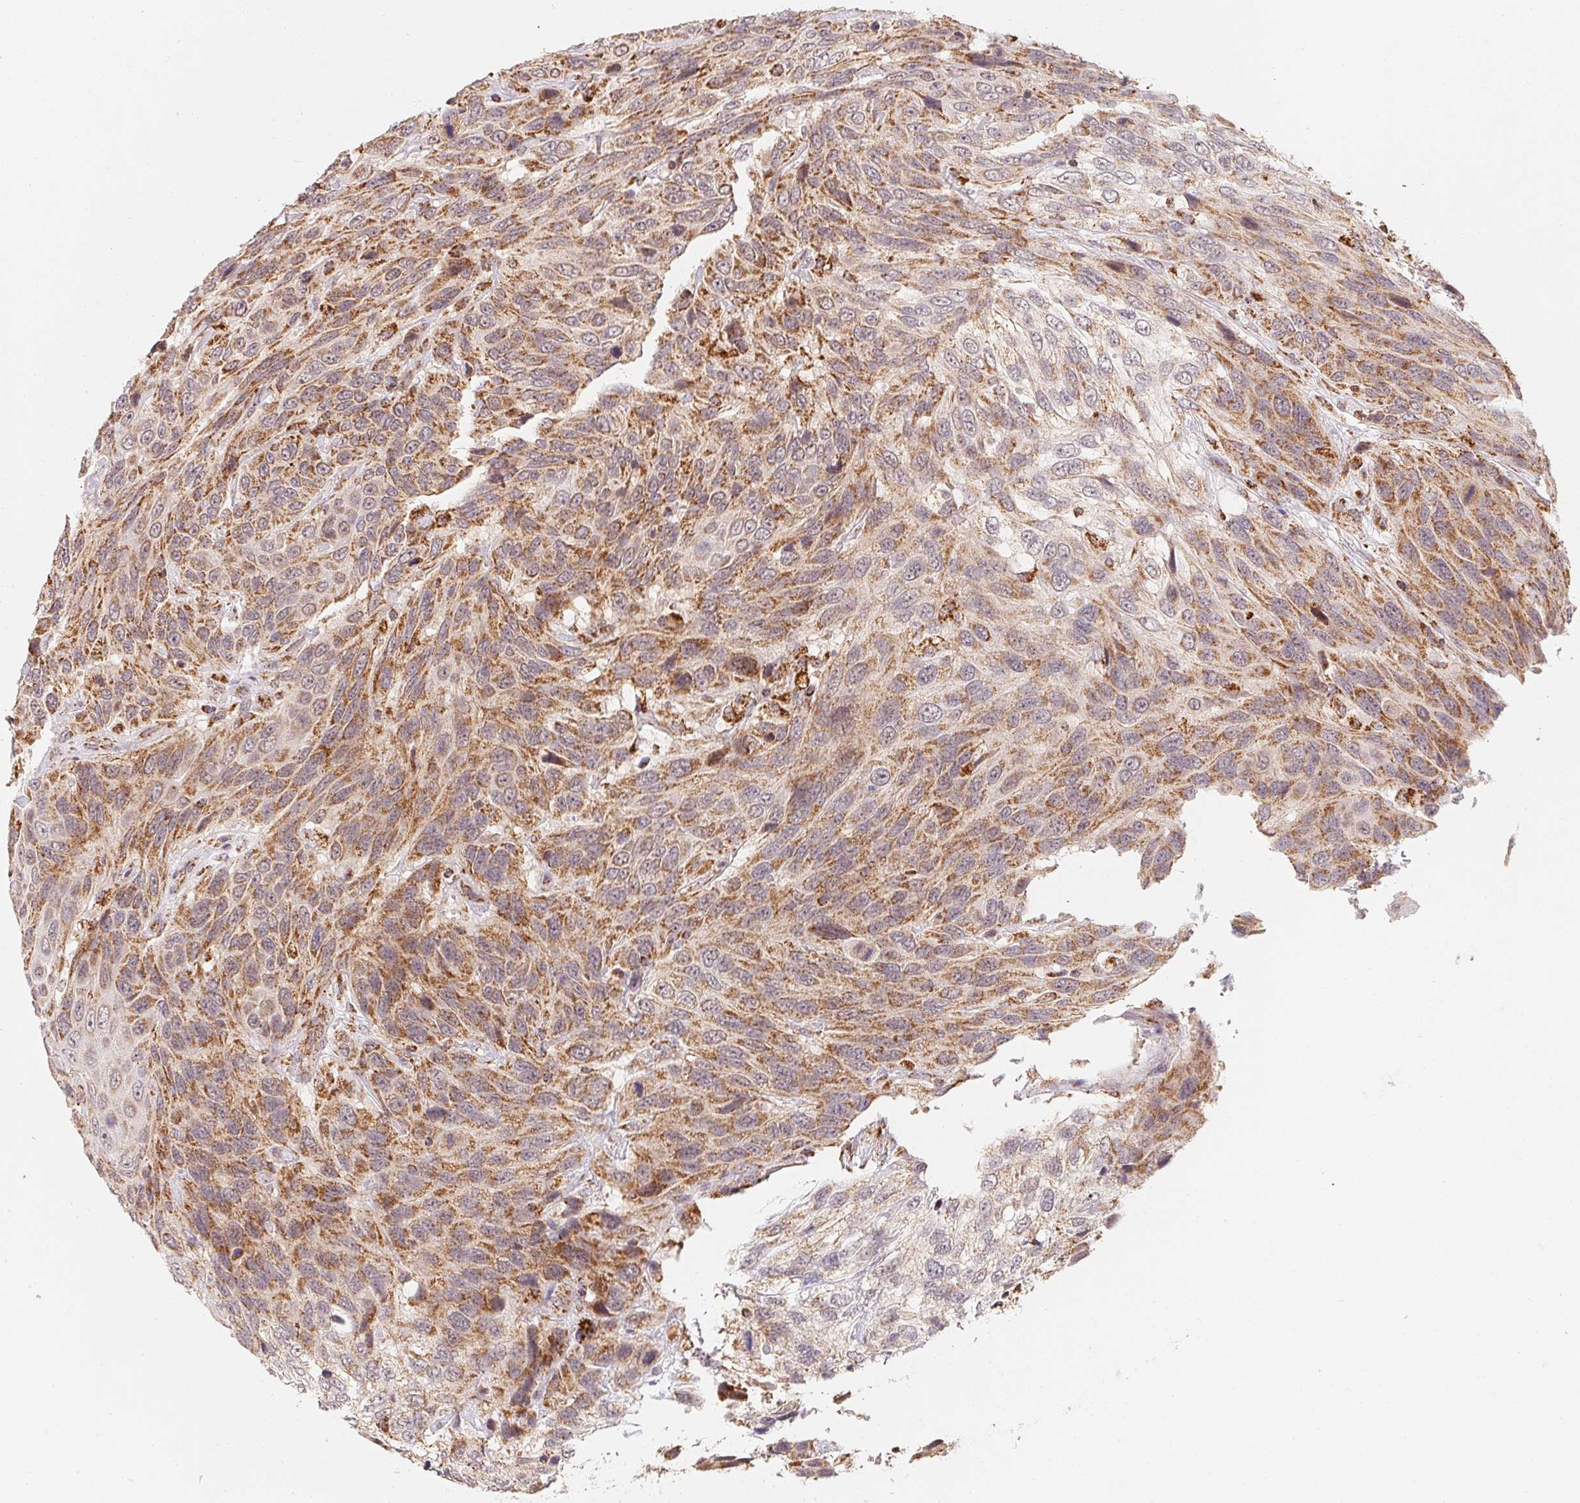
{"staining": {"intensity": "moderate", "quantity": ">75%", "location": "cytoplasmic/membranous"}, "tissue": "urothelial cancer", "cell_type": "Tumor cells", "image_type": "cancer", "snomed": [{"axis": "morphology", "description": "Urothelial carcinoma, High grade"}, {"axis": "topography", "description": "Urinary bladder"}], "caption": "Protein expression analysis of urothelial cancer reveals moderate cytoplasmic/membranous positivity in approximately >75% of tumor cells. The staining is performed using DAB (3,3'-diaminobenzidine) brown chromogen to label protein expression. The nuclei are counter-stained blue using hematoxylin.", "gene": "NDUFS6", "patient": {"sex": "female", "age": 70}}